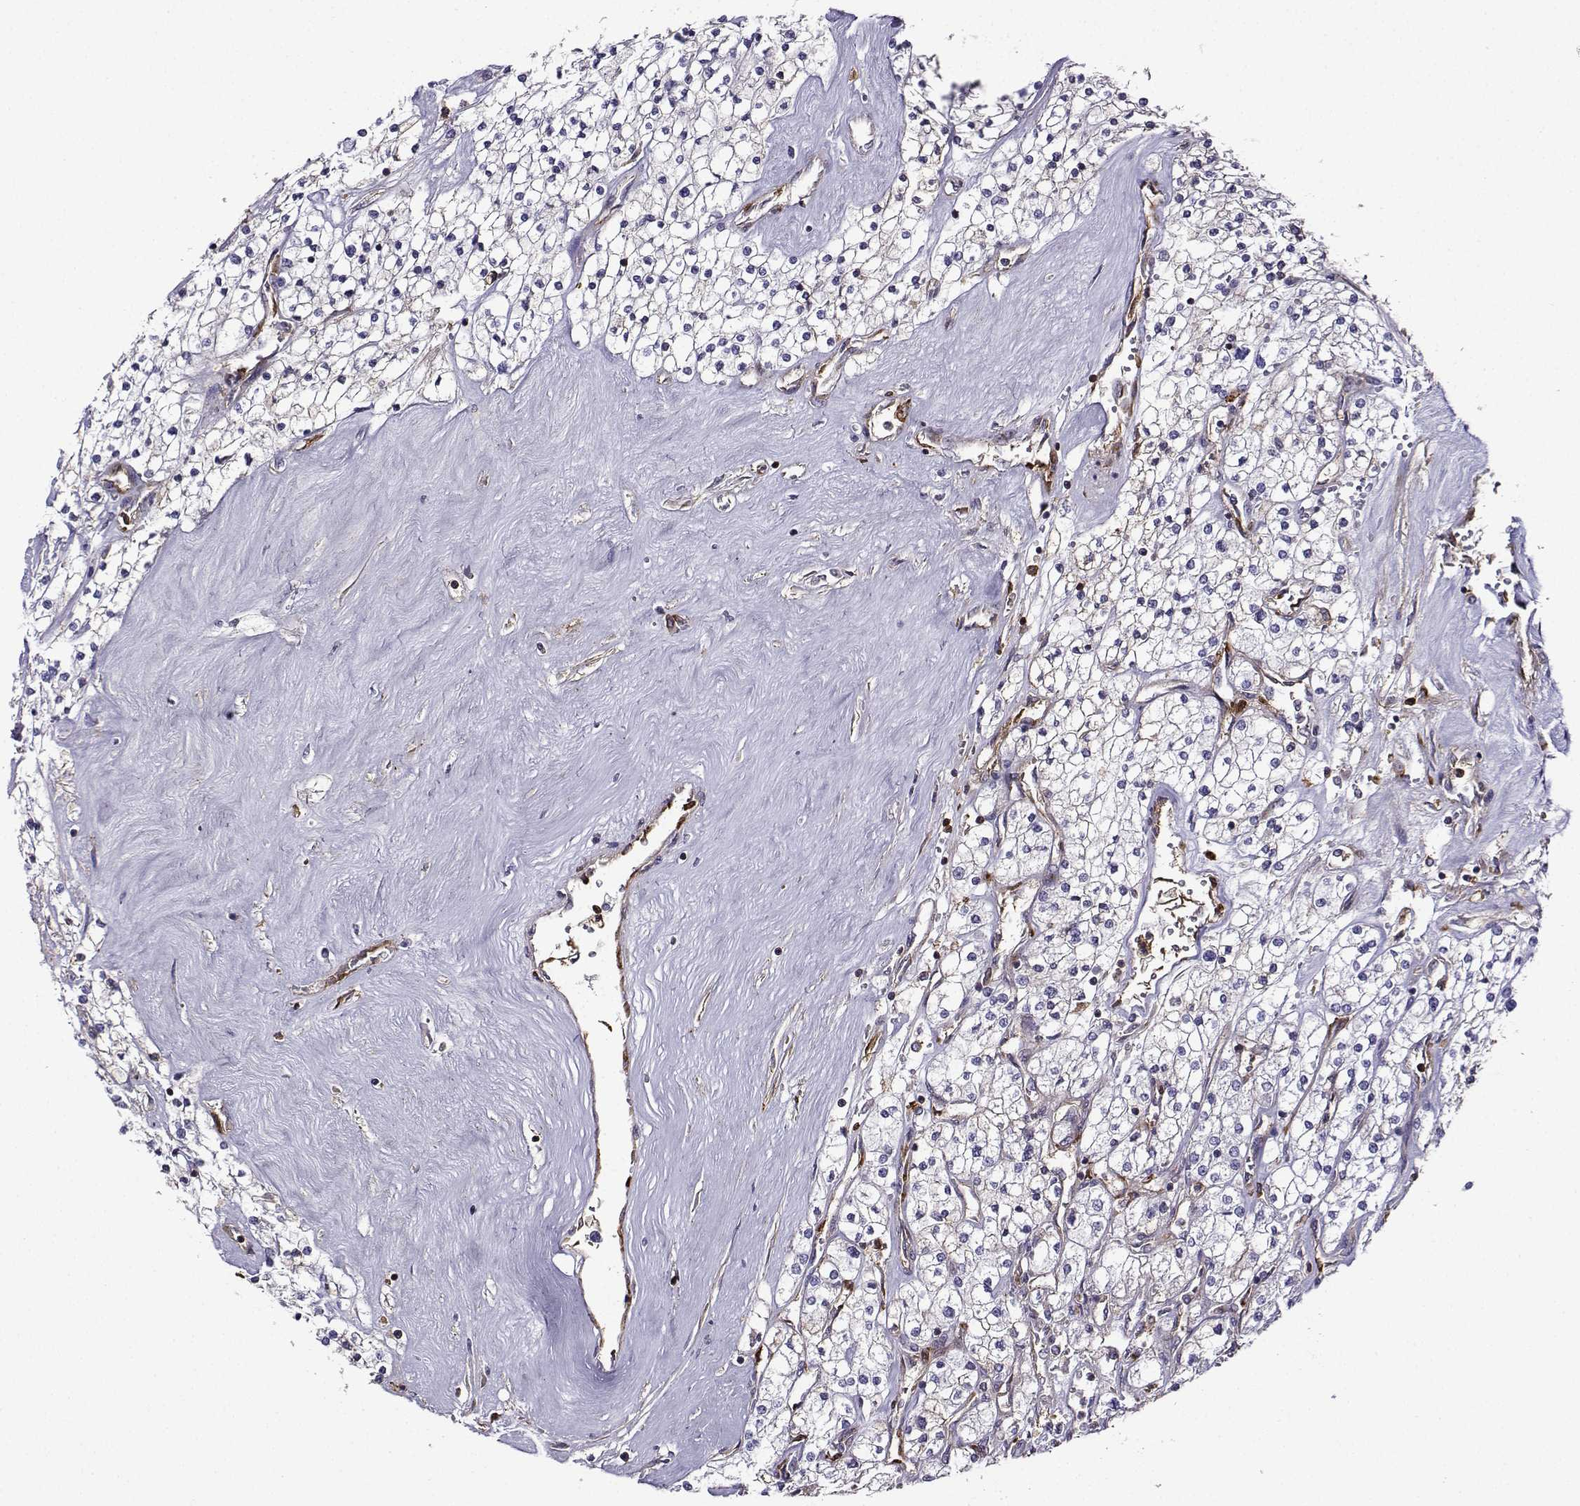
{"staining": {"intensity": "negative", "quantity": "none", "location": "none"}, "tissue": "renal cancer", "cell_type": "Tumor cells", "image_type": "cancer", "snomed": [{"axis": "morphology", "description": "Adenocarcinoma, NOS"}, {"axis": "topography", "description": "Kidney"}], "caption": "A histopathology image of human adenocarcinoma (renal) is negative for staining in tumor cells.", "gene": "ITGB8", "patient": {"sex": "male", "age": 80}}